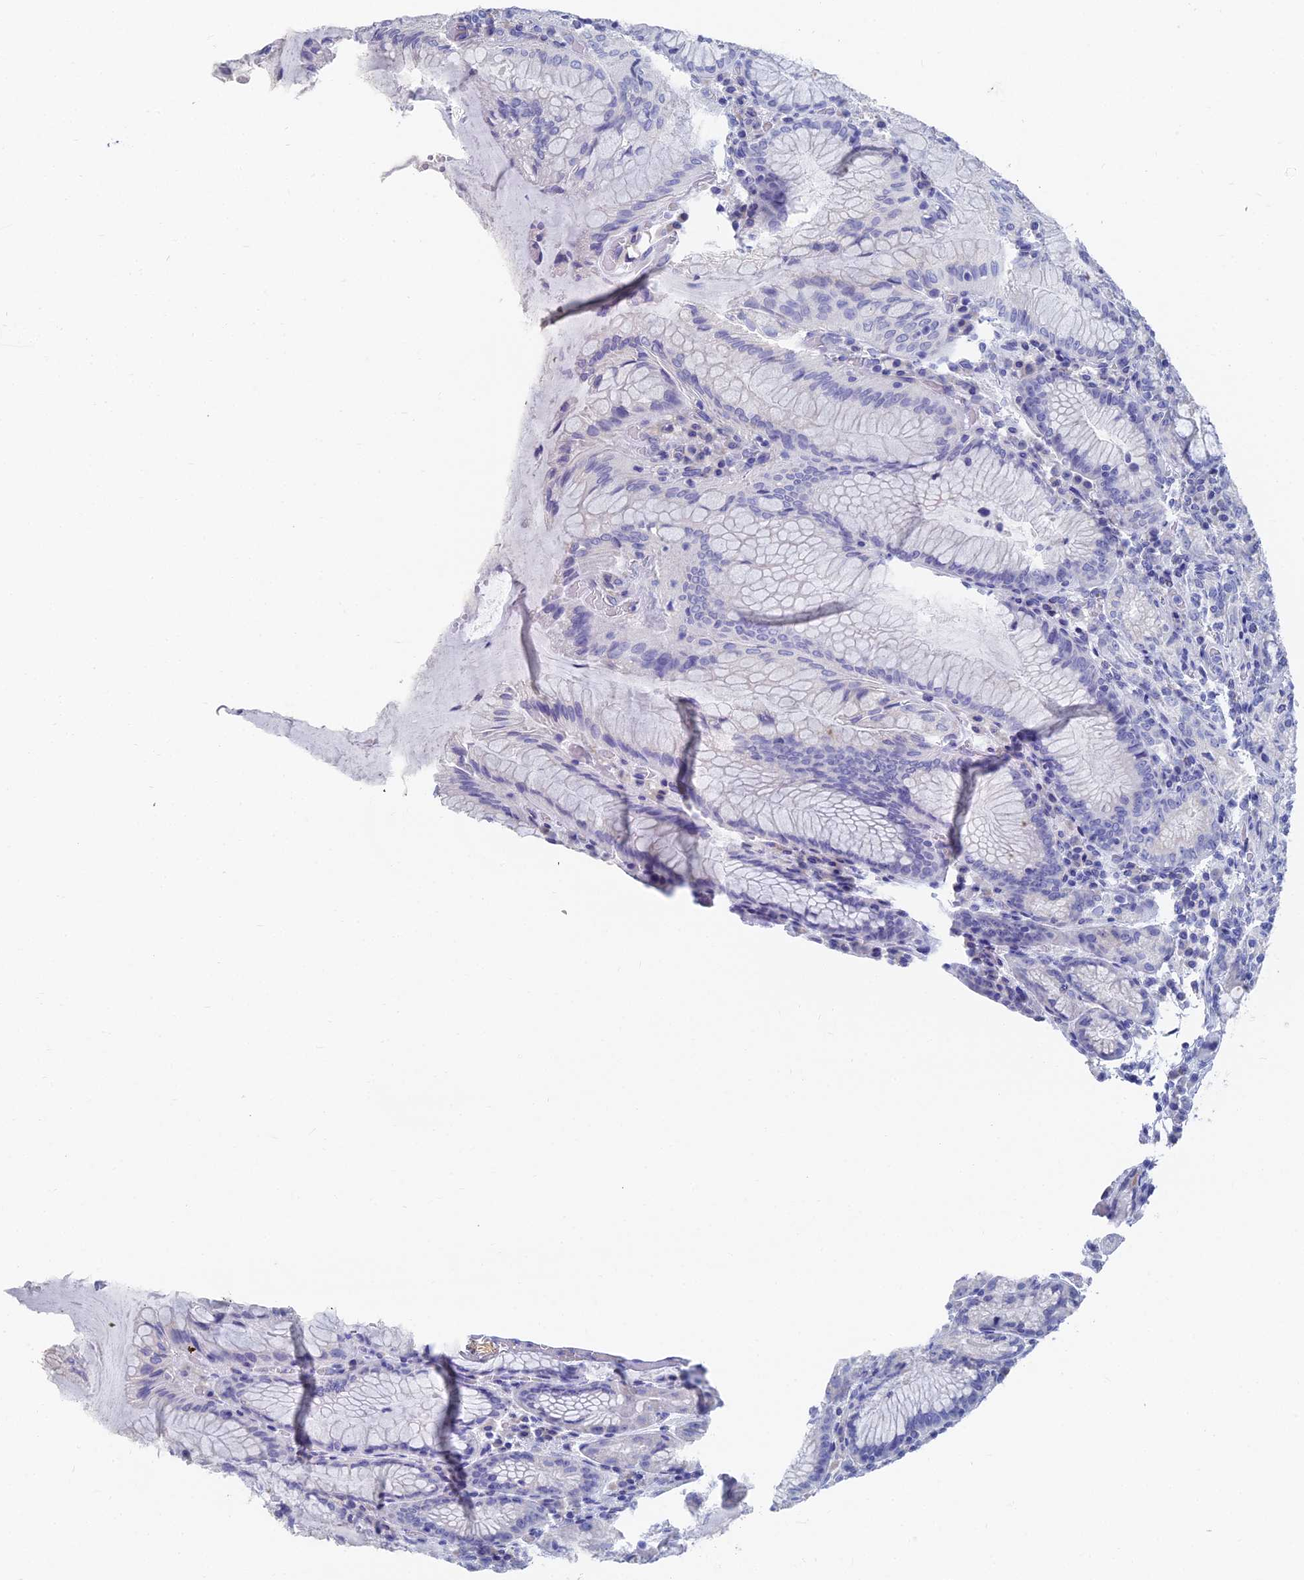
{"staining": {"intensity": "negative", "quantity": "none", "location": "none"}, "tissue": "stomach", "cell_type": "Glandular cells", "image_type": "normal", "snomed": [{"axis": "morphology", "description": "Normal tissue, NOS"}, {"axis": "topography", "description": "Stomach, upper"}, {"axis": "topography", "description": "Stomach, lower"}], "caption": "A histopathology image of stomach stained for a protein shows no brown staining in glandular cells.", "gene": "TNNT3", "patient": {"sex": "female", "age": 76}}